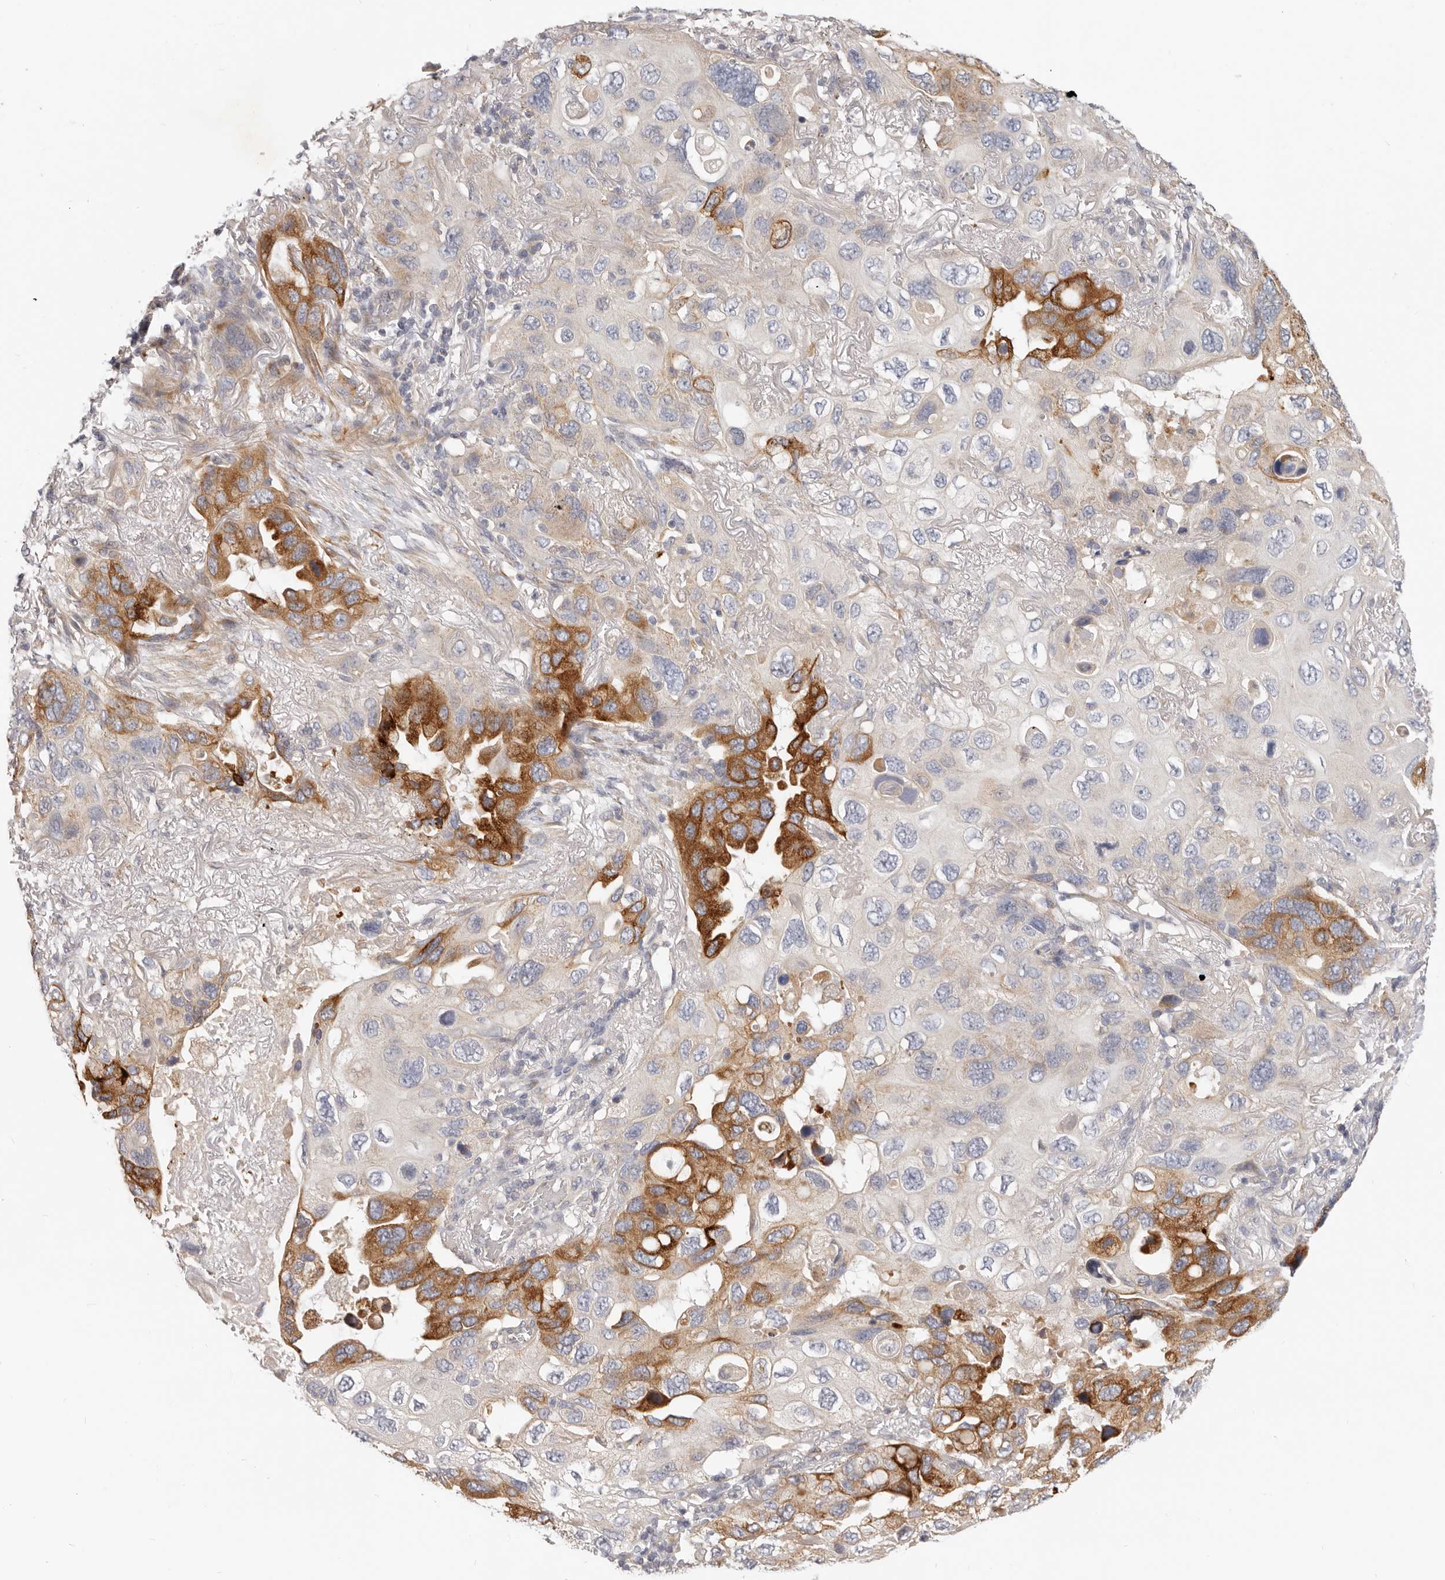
{"staining": {"intensity": "strong", "quantity": "25%-75%", "location": "cytoplasmic/membranous"}, "tissue": "lung cancer", "cell_type": "Tumor cells", "image_type": "cancer", "snomed": [{"axis": "morphology", "description": "Squamous cell carcinoma, NOS"}, {"axis": "topography", "description": "Lung"}], "caption": "Immunohistochemical staining of human squamous cell carcinoma (lung) exhibits strong cytoplasmic/membranous protein positivity in about 25%-75% of tumor cells.", "gene": "TFB2M", "patient": {"sex": "female", "age": 73}}